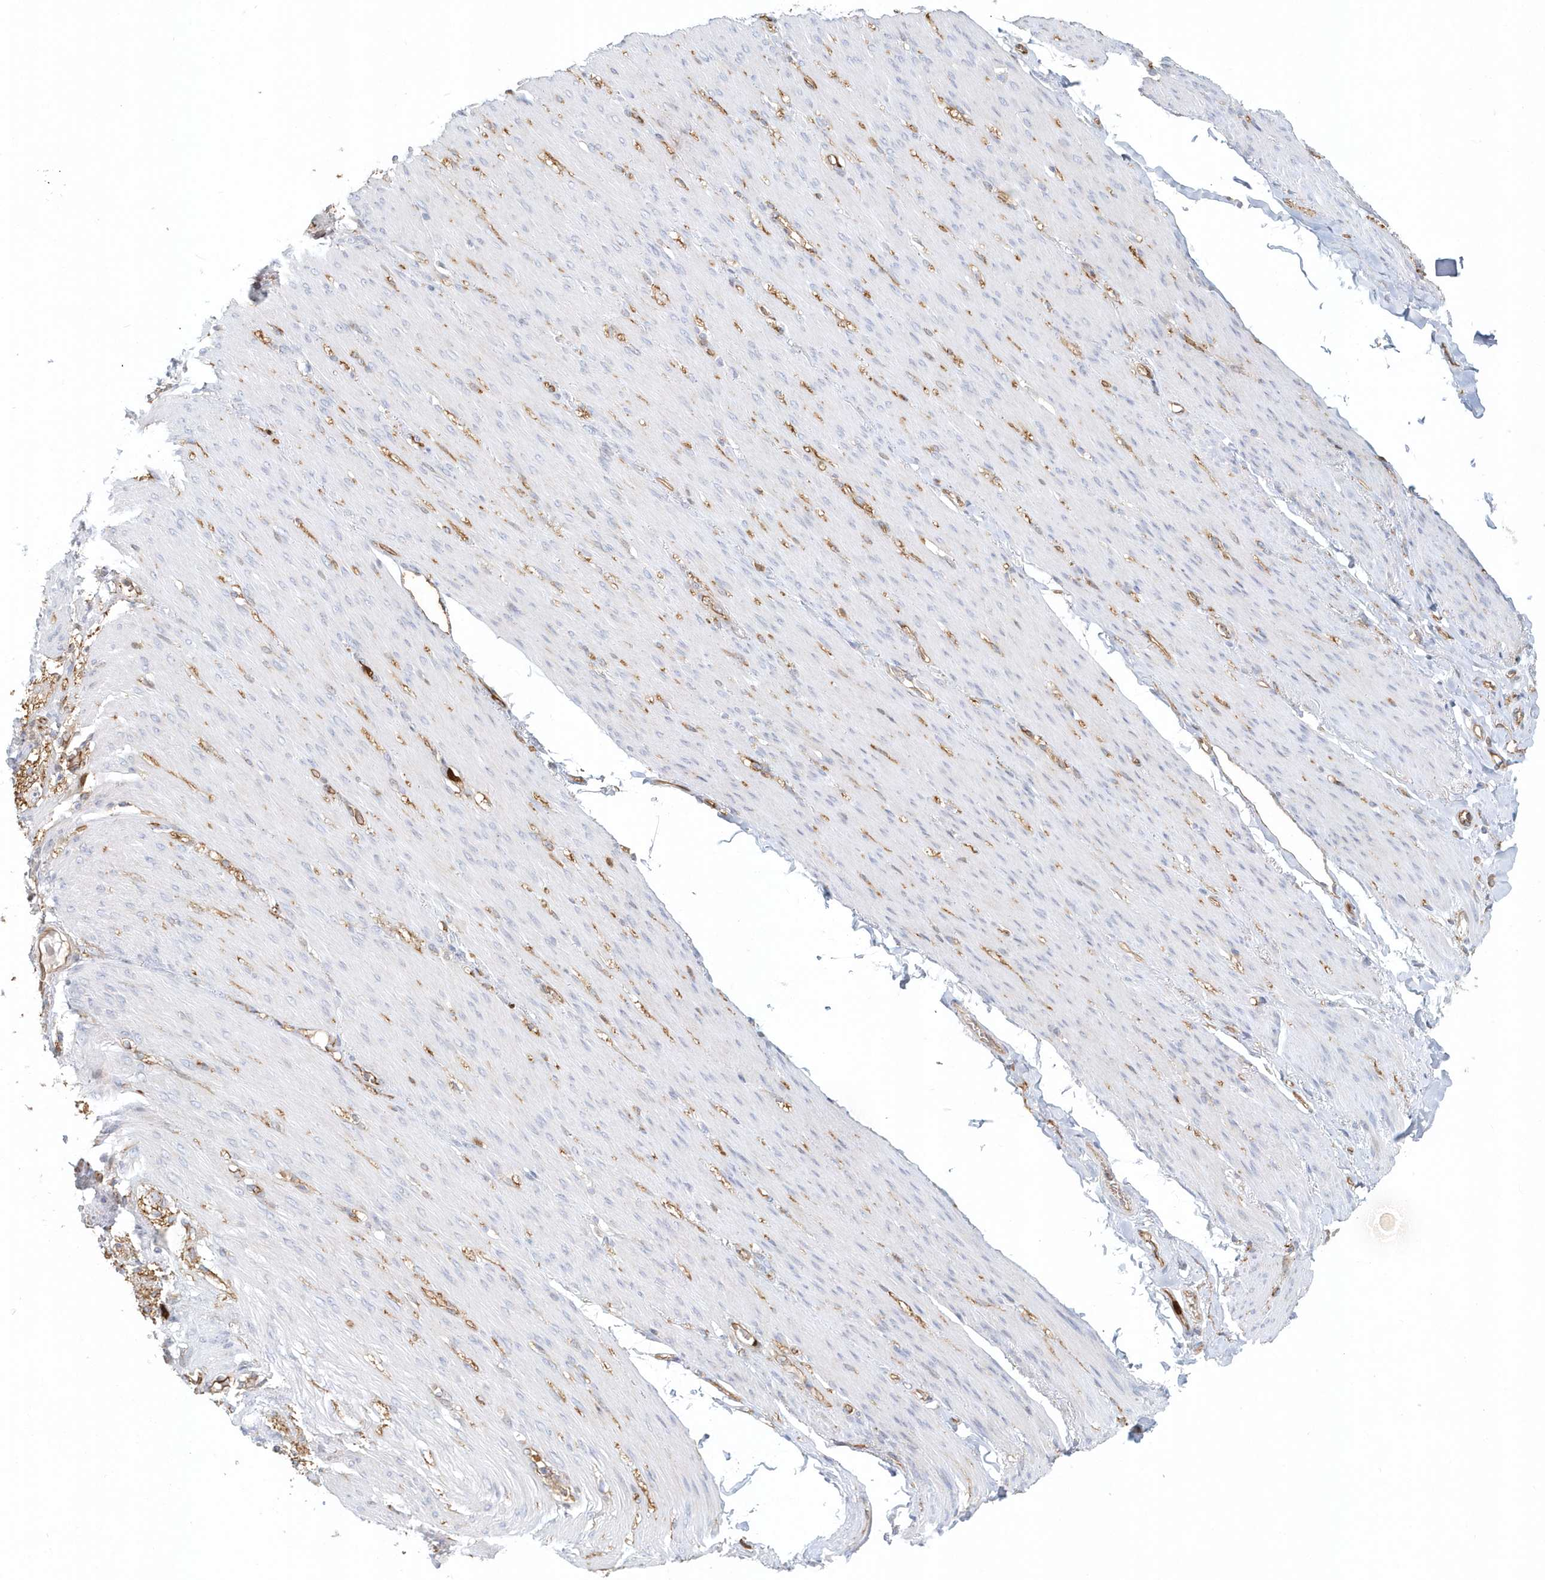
{"staining": {"intensity": "negative", "quantity": "none", "location": "none"}, "tissue": "adipose tissue", "cell_type": "Adipocytes", "image_type": "normal", "snomed": [{"axis": "morphology", "description": "Normal tissue, NOS"}, {"axis": "topography", "description": "Colon"}, {"axis": "topography", "description": "Peripheral nerve tissue"}], "caption": "DAB (3,3'-diaminobenzidine) immunohistochemical staining of unremarkable adipose tissue displays no significant expression in adipocytes.", "gene": "DNAH1", "patient": {"sex": "female", "age": 61}}